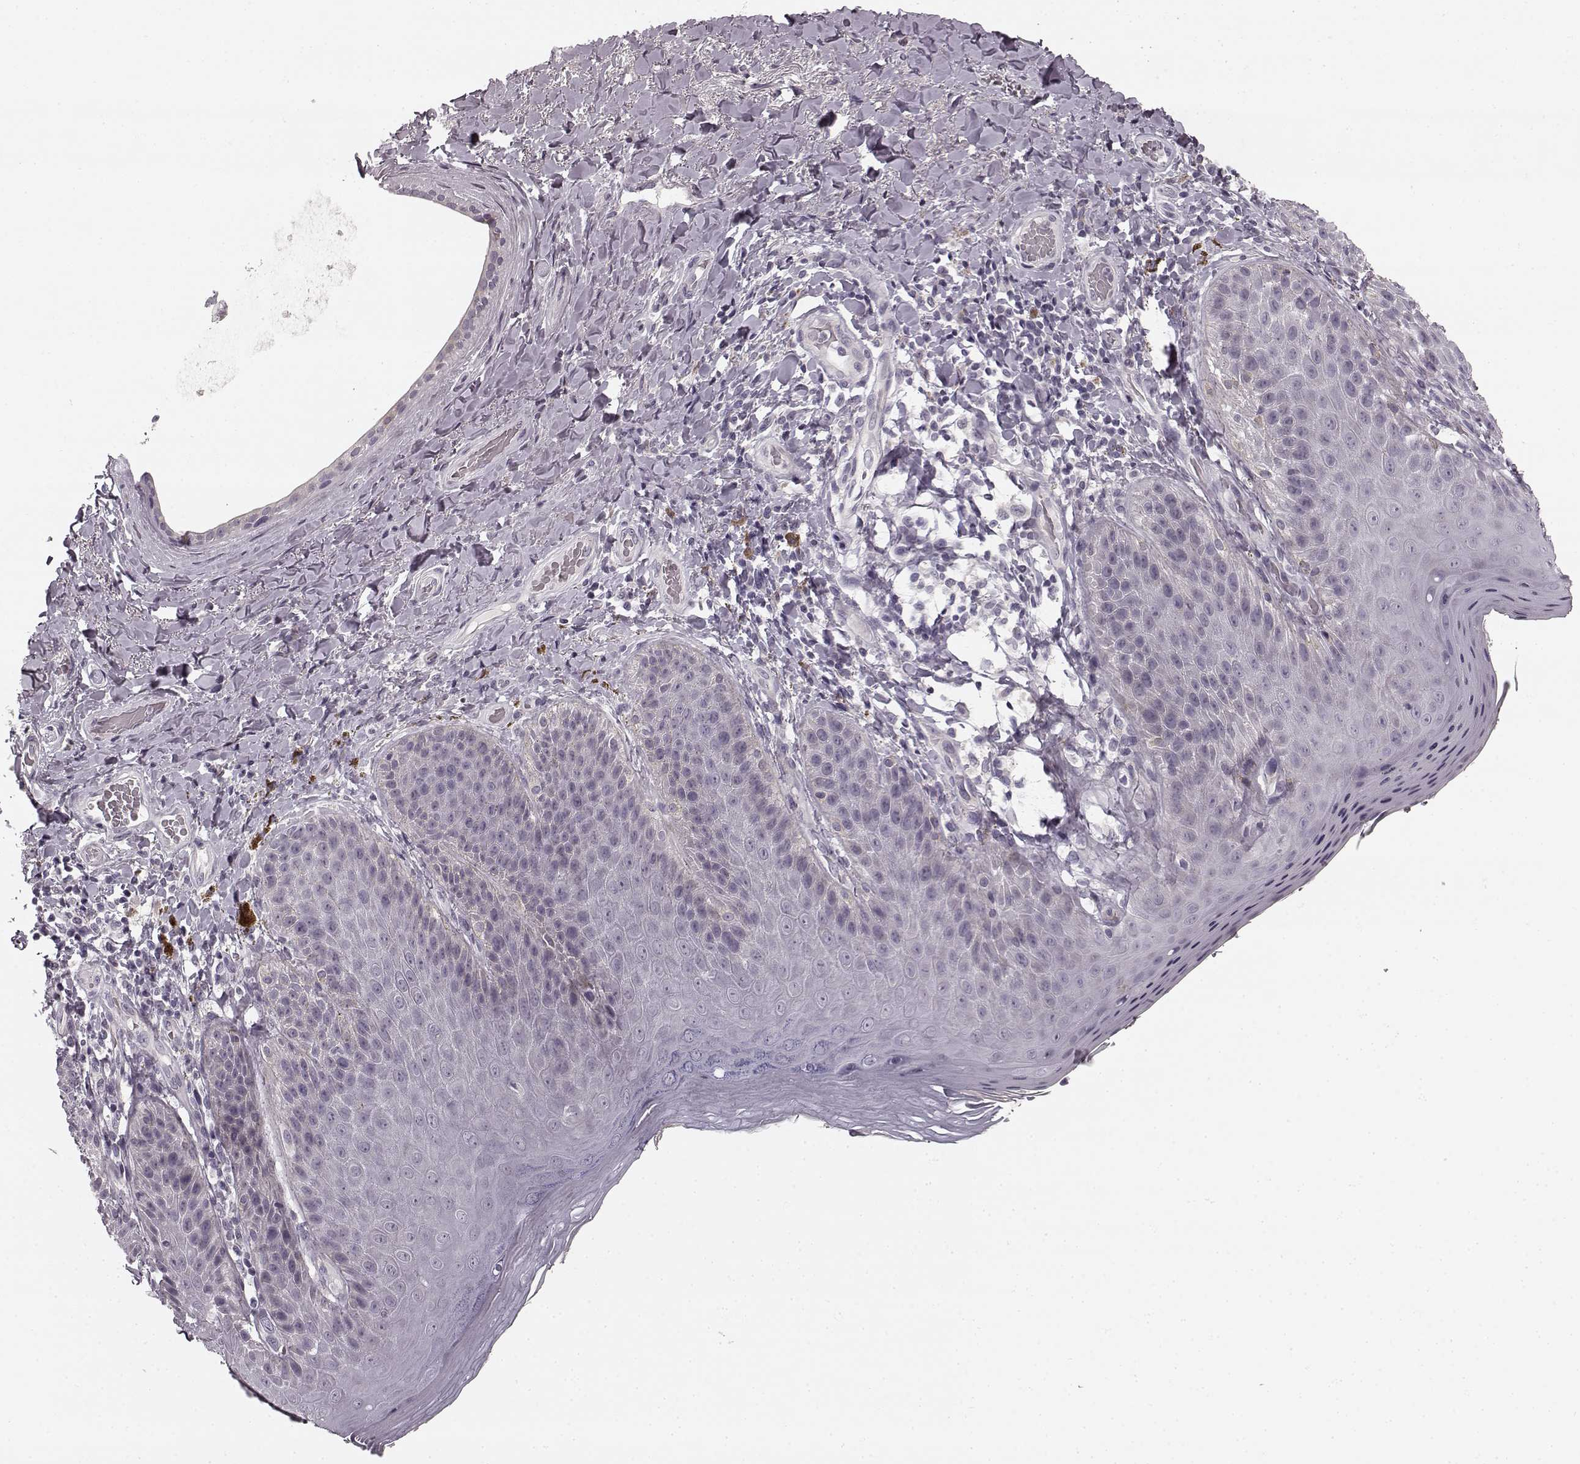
{"staining": {"intensity": "negative", "quantity": "none", "location": "none"}, "tissue": "skin", "cell_type": "Epidermal cells", "image_type": "normal", "snomed": [{"axis": "morphology", "description": "Normal tissue, NOS"}, {"axis": "topography", "description": "Anal"}], "caption": "This is a image of immunohistochemistry (IHC) staining of unremarkable skin, which shows no positivity in epidermal cells. (DAB IHC visualized using brightfield microscopy, high magnification).", "gene": "FAM234B", "patient": {"sex": "male", "age": 53}}